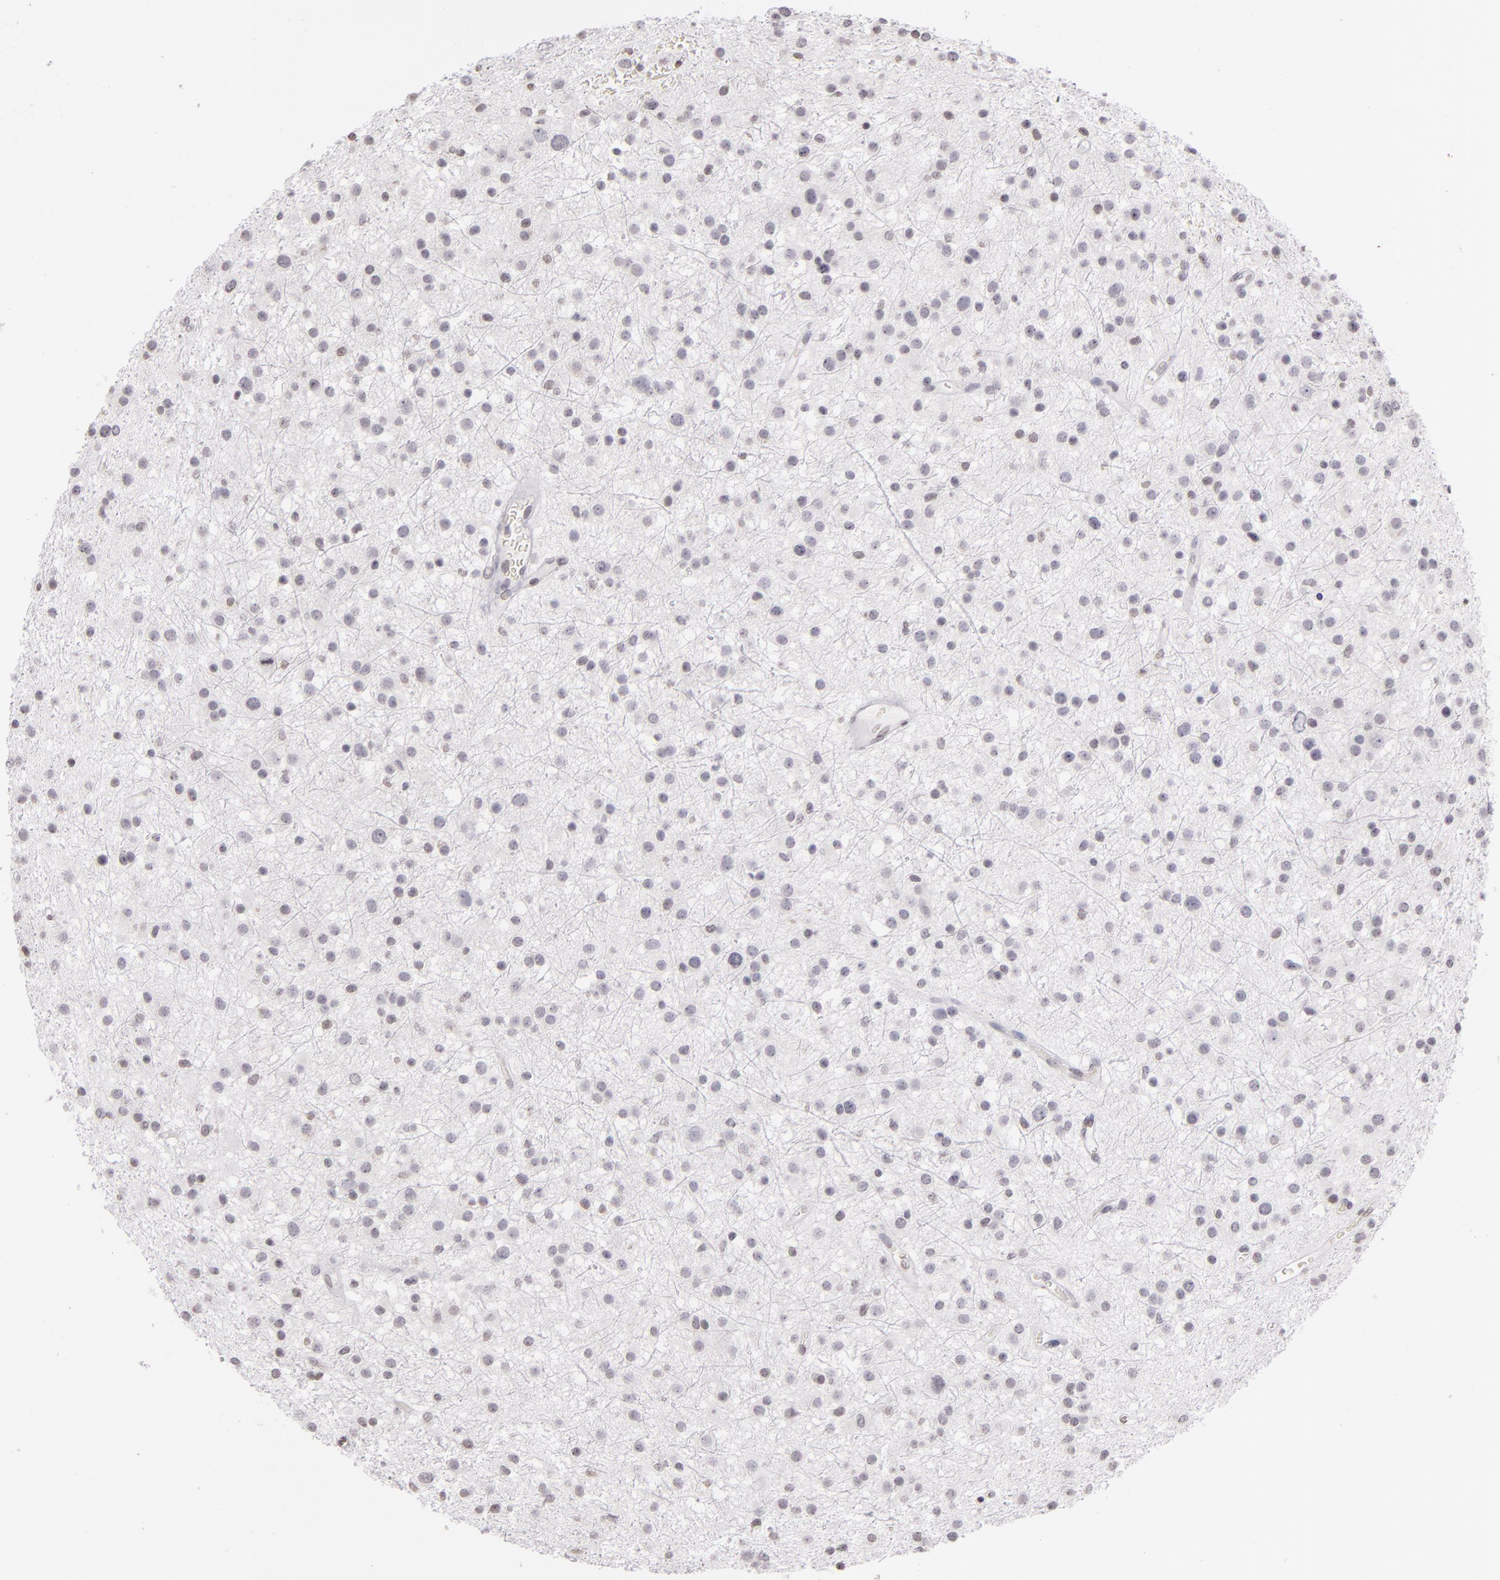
{"staining": {"intensity": "negative", "quantity": "none", "location": "none"}, "tissue": "glioma", "cell_type": "Tumor cells", "image_type": "cancer", "snomed": [{"axis": "morphology", "description": "Glioma, malignant, Low grade"}, {"axis": "topography", "description": "Brain"}], "caption": "Tumor cells are negative for protein expression in human malignant glioma (low-grade).", "gene": "CD40", "patient": {"sex": "female", "age": 36}}